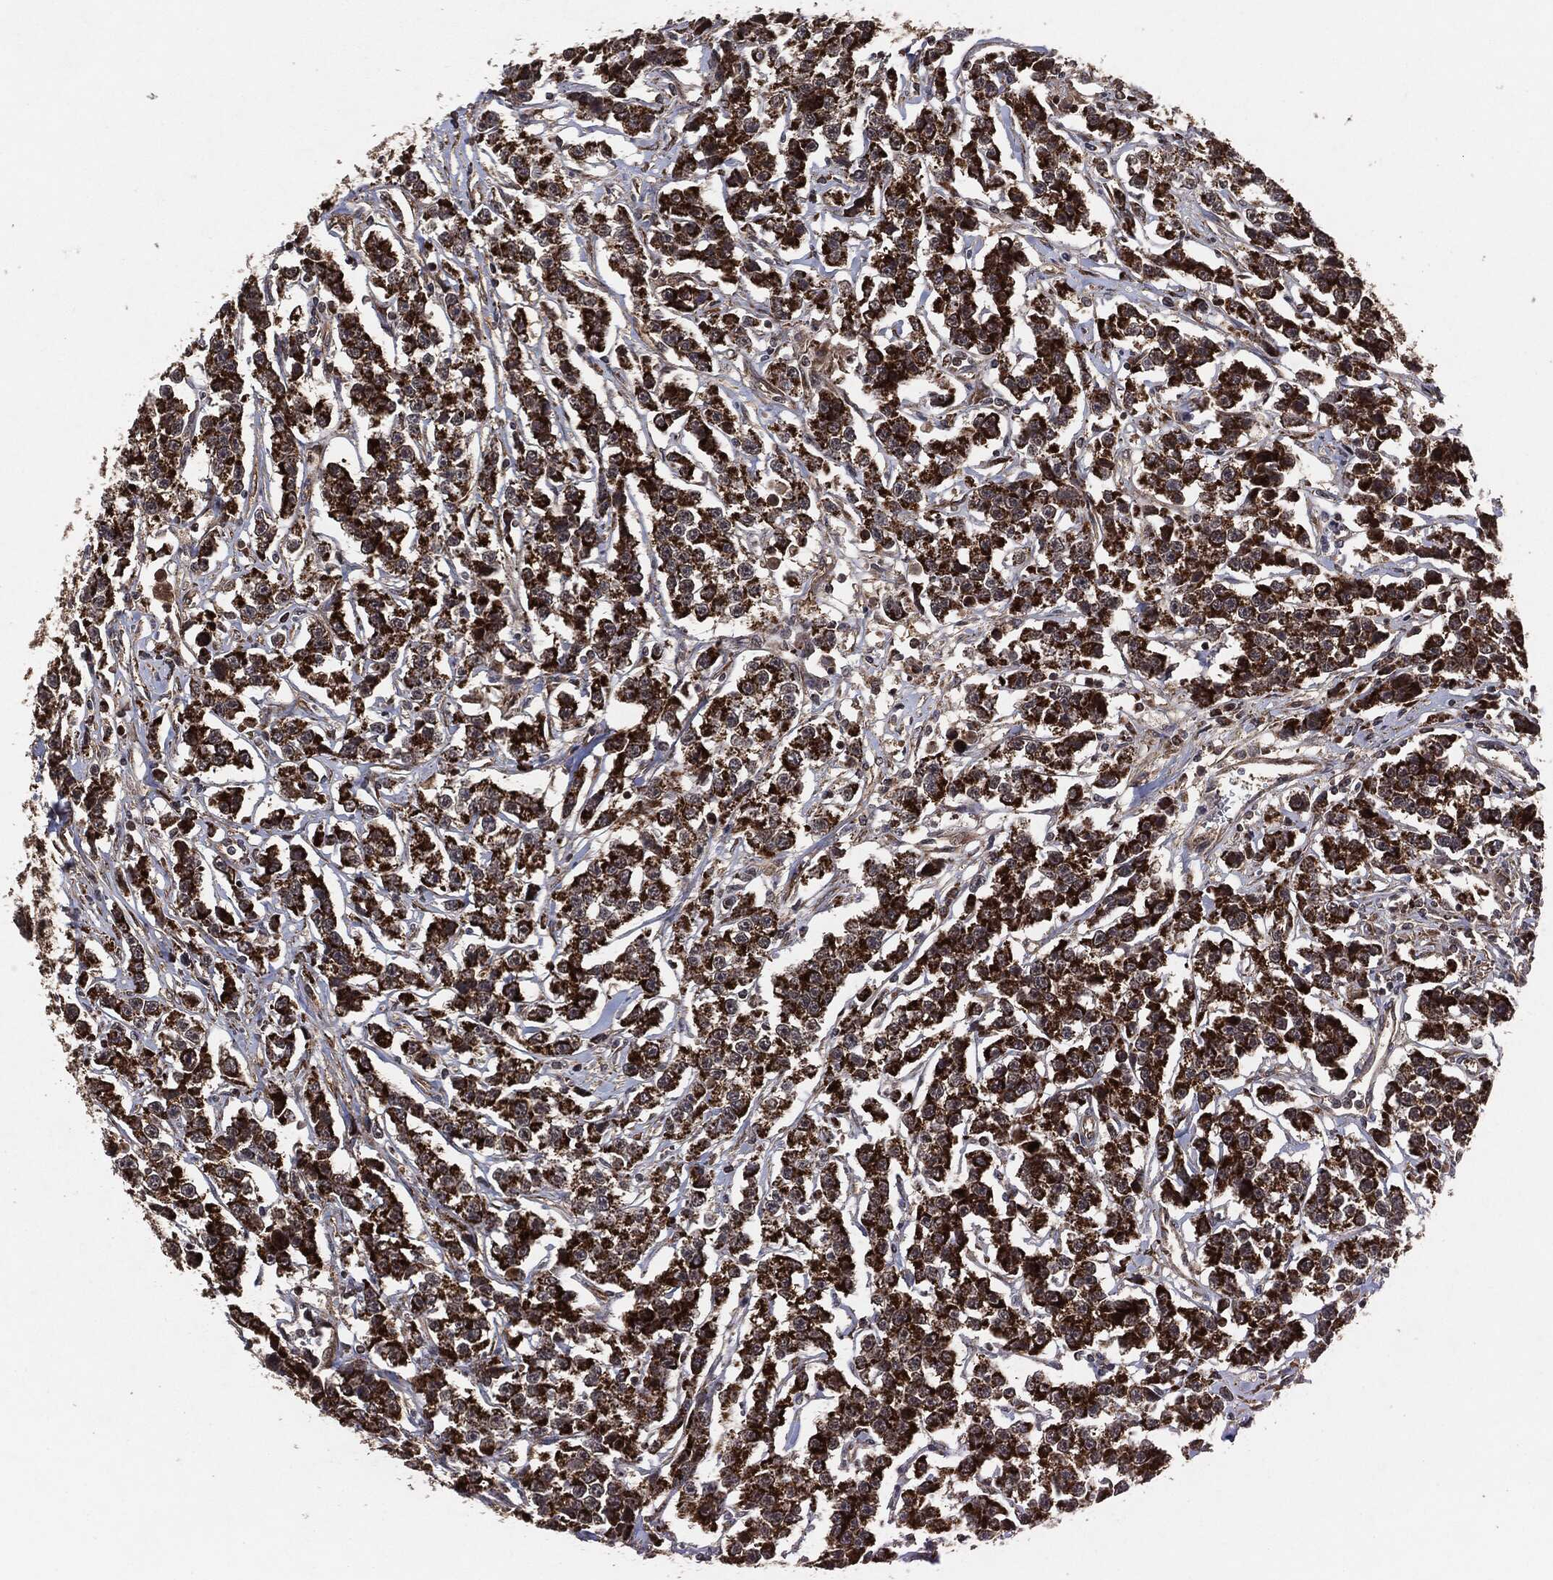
{"staining": {"intensity": "strong", "quantity": ">75%", "location": "cytoplasmic/membranous"}, "tissue": "testis cancer", "cell_type": "Tumor cells", "image_type": "cancer", "snomed": [{"axis": "morphology", "description": "Seminoma, NOS"}, {"axis": "topography", "description": "Testis"}], "caption": "Testis seminoma stained with DAB (3,3'-diaminobenzidine) immunohistochemistry shows high levels of strong cytoplasmic/membranous positivity in about >75% of tumor cells.", "gene": "BCAR1", "patient": {"sex": "male", "age": 59}}